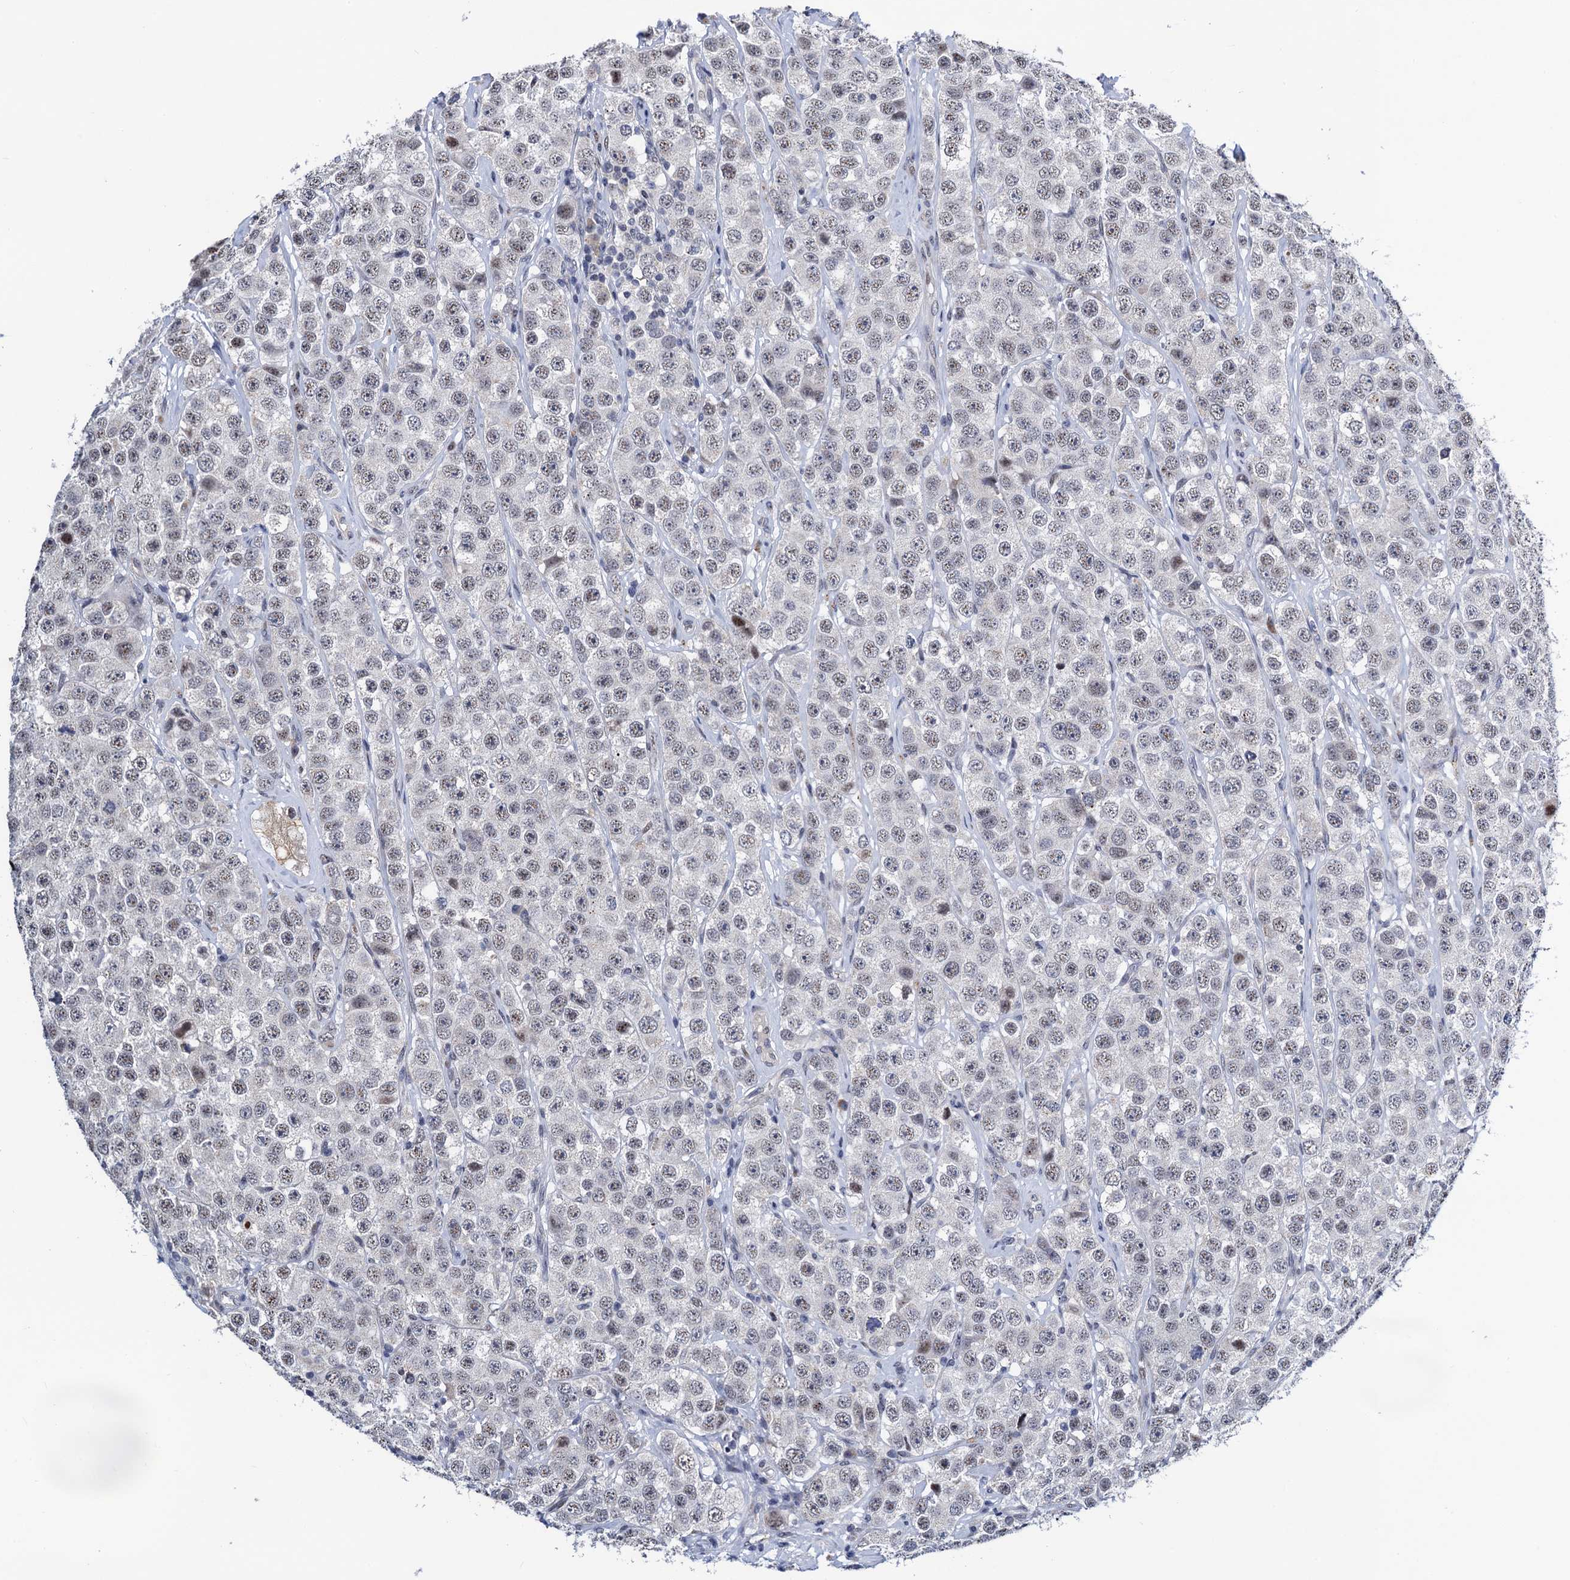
{"staining": {"intensity": "weak", "quantity": ">75%", "location": "nuclear"}, "tissue": "testis cancer", "cell_type": "Tumor cells", "image_type": "cancer", "snomed": [{"axis": "morphology", "description": "Seminoma, NOS"}, {"axis": "topography", "description": "Testis"}], "caption": "A brown stain highlights weak nuclear staining of a protein in human testis cancer tumor cells.", "gene": "FAM222A", "patient": {"sex": "male", "age": 28}}